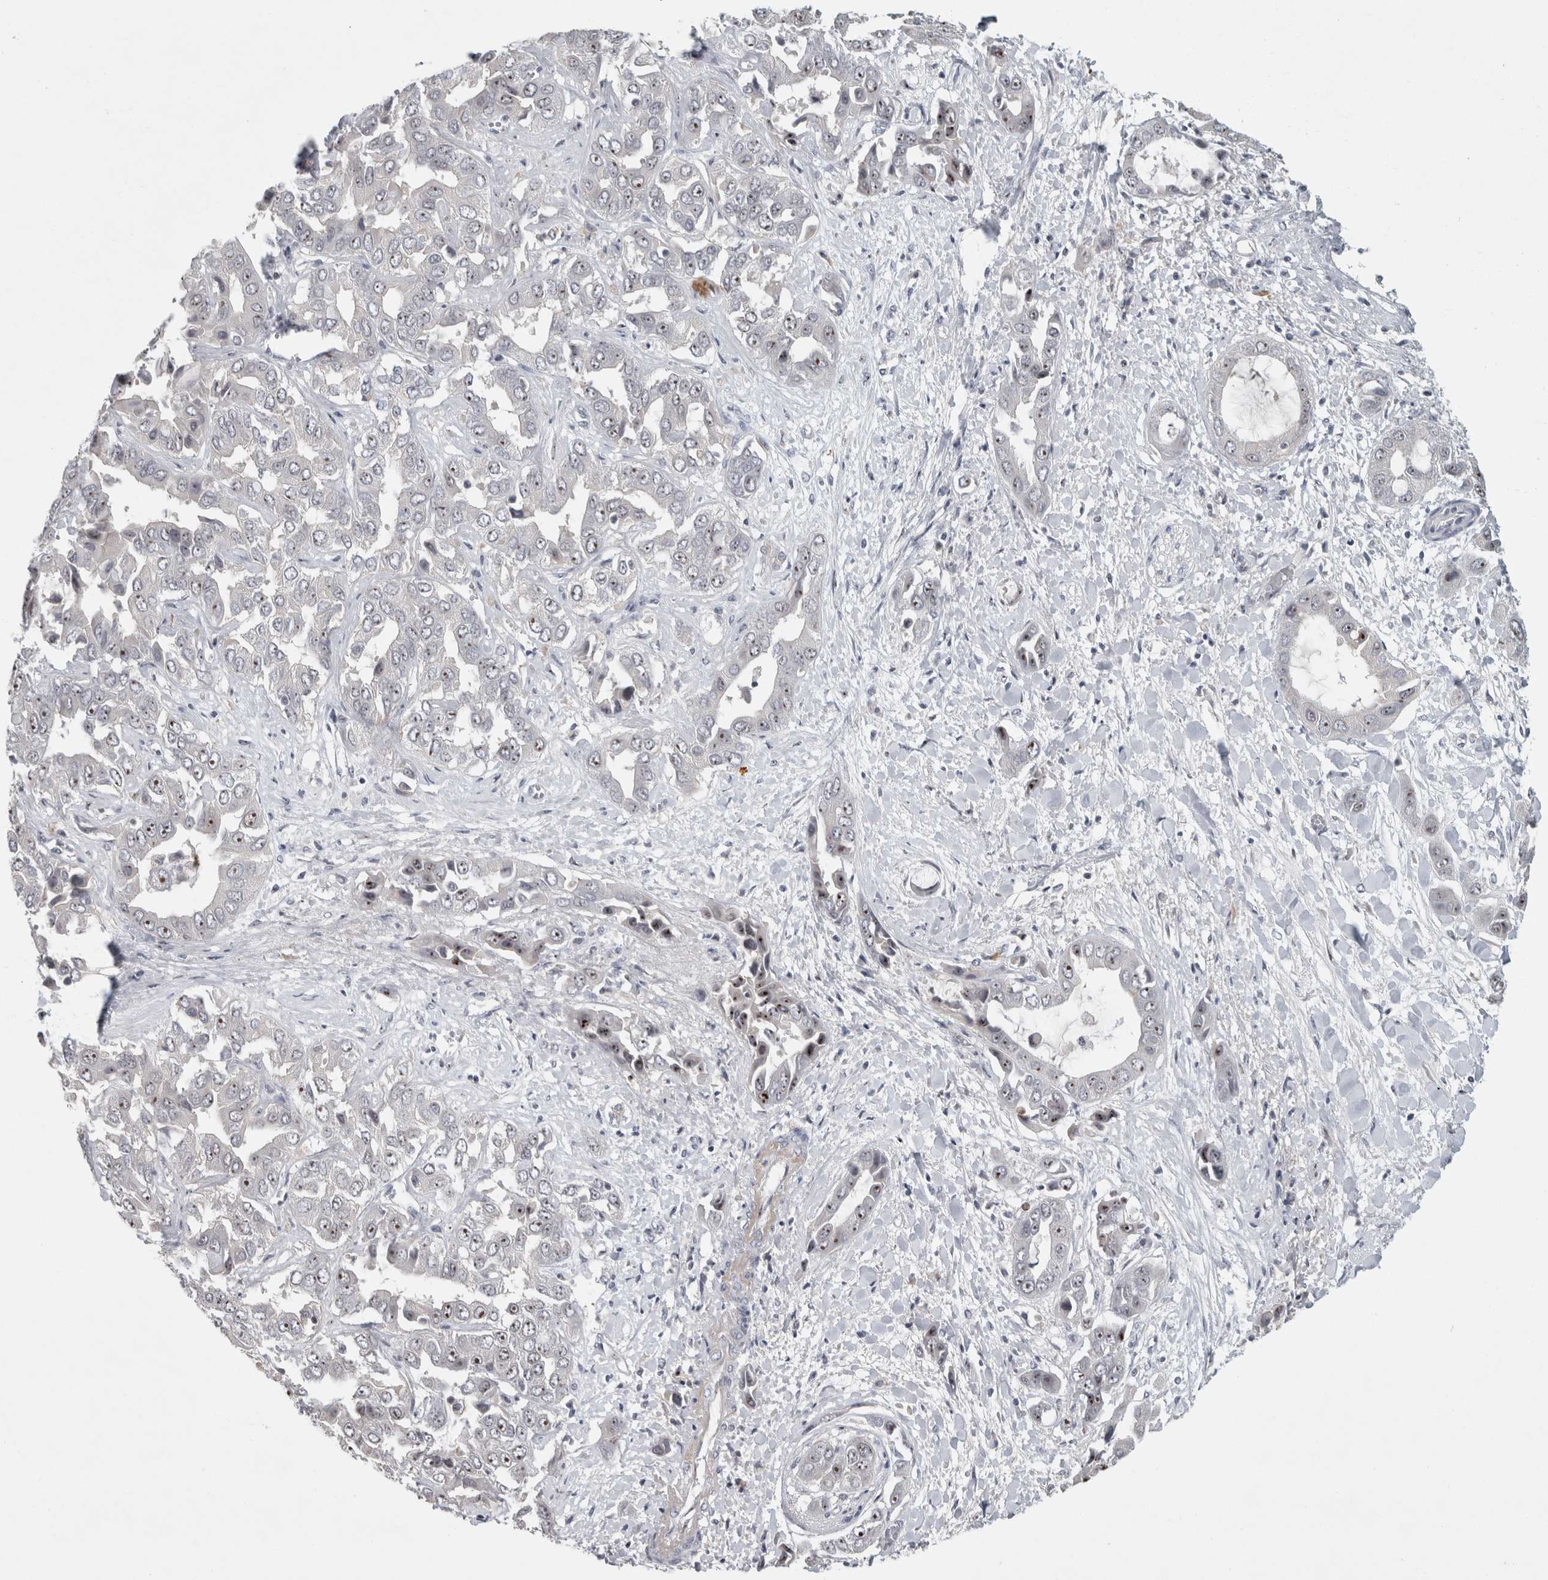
{"staining": {"intensity": "moderate", "quantity": "<25%", "location": "nuclear"}, "tissue": "liver cancer", "cell_type": "Tumor cells", "image_type": "cancer", "snomed": [{"axis": "morphology", "description": "Cholangiocarcinoma"}, {"axis": "topography", "description": "Liver"}], "caption": "Tumor cells demonstrate moderate nuclear expression in about <25% of cells in liver cholangiocarcinoma.", "gene": "RBM28", "patient": {"sex": "female", "age": 52}}